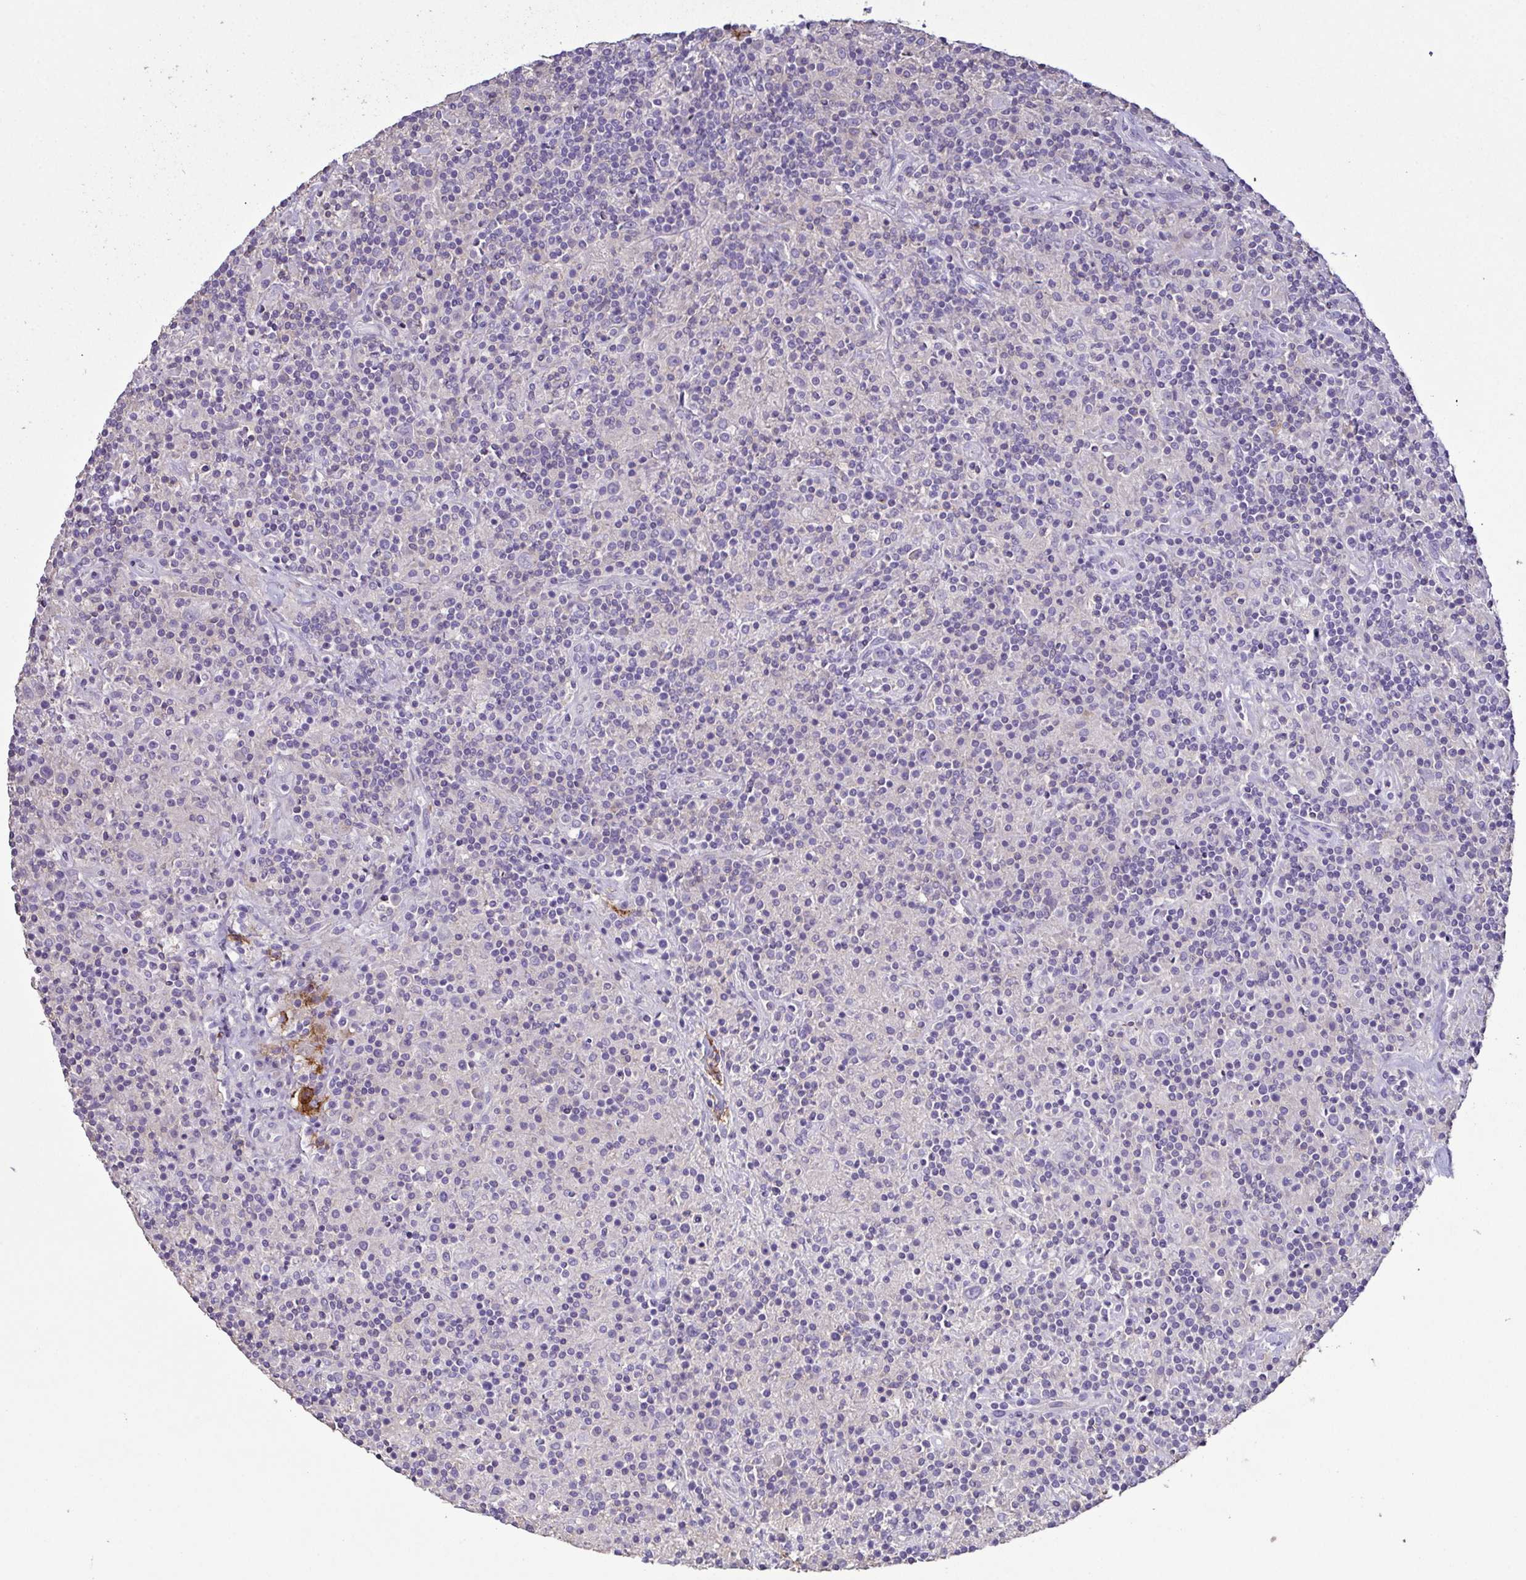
{"staining": {"intensity": "negative", "quantity": "none", "location": "none"}, "tissue": "lymphoma", "cell_type": "Tumor cells", "image_type": "cancer", "snomed": [{"axis": "morphology", "description": "Hodgkin's disease, NOS"}, {"axis": "topography", "description": "Lymph node"}], "caption": "Hodgkin's disease stained for a protein using IHC demonstrates no staining tumor cells.", "gene": "MARCO", "patient": {"sex": "male", "age": 70}}